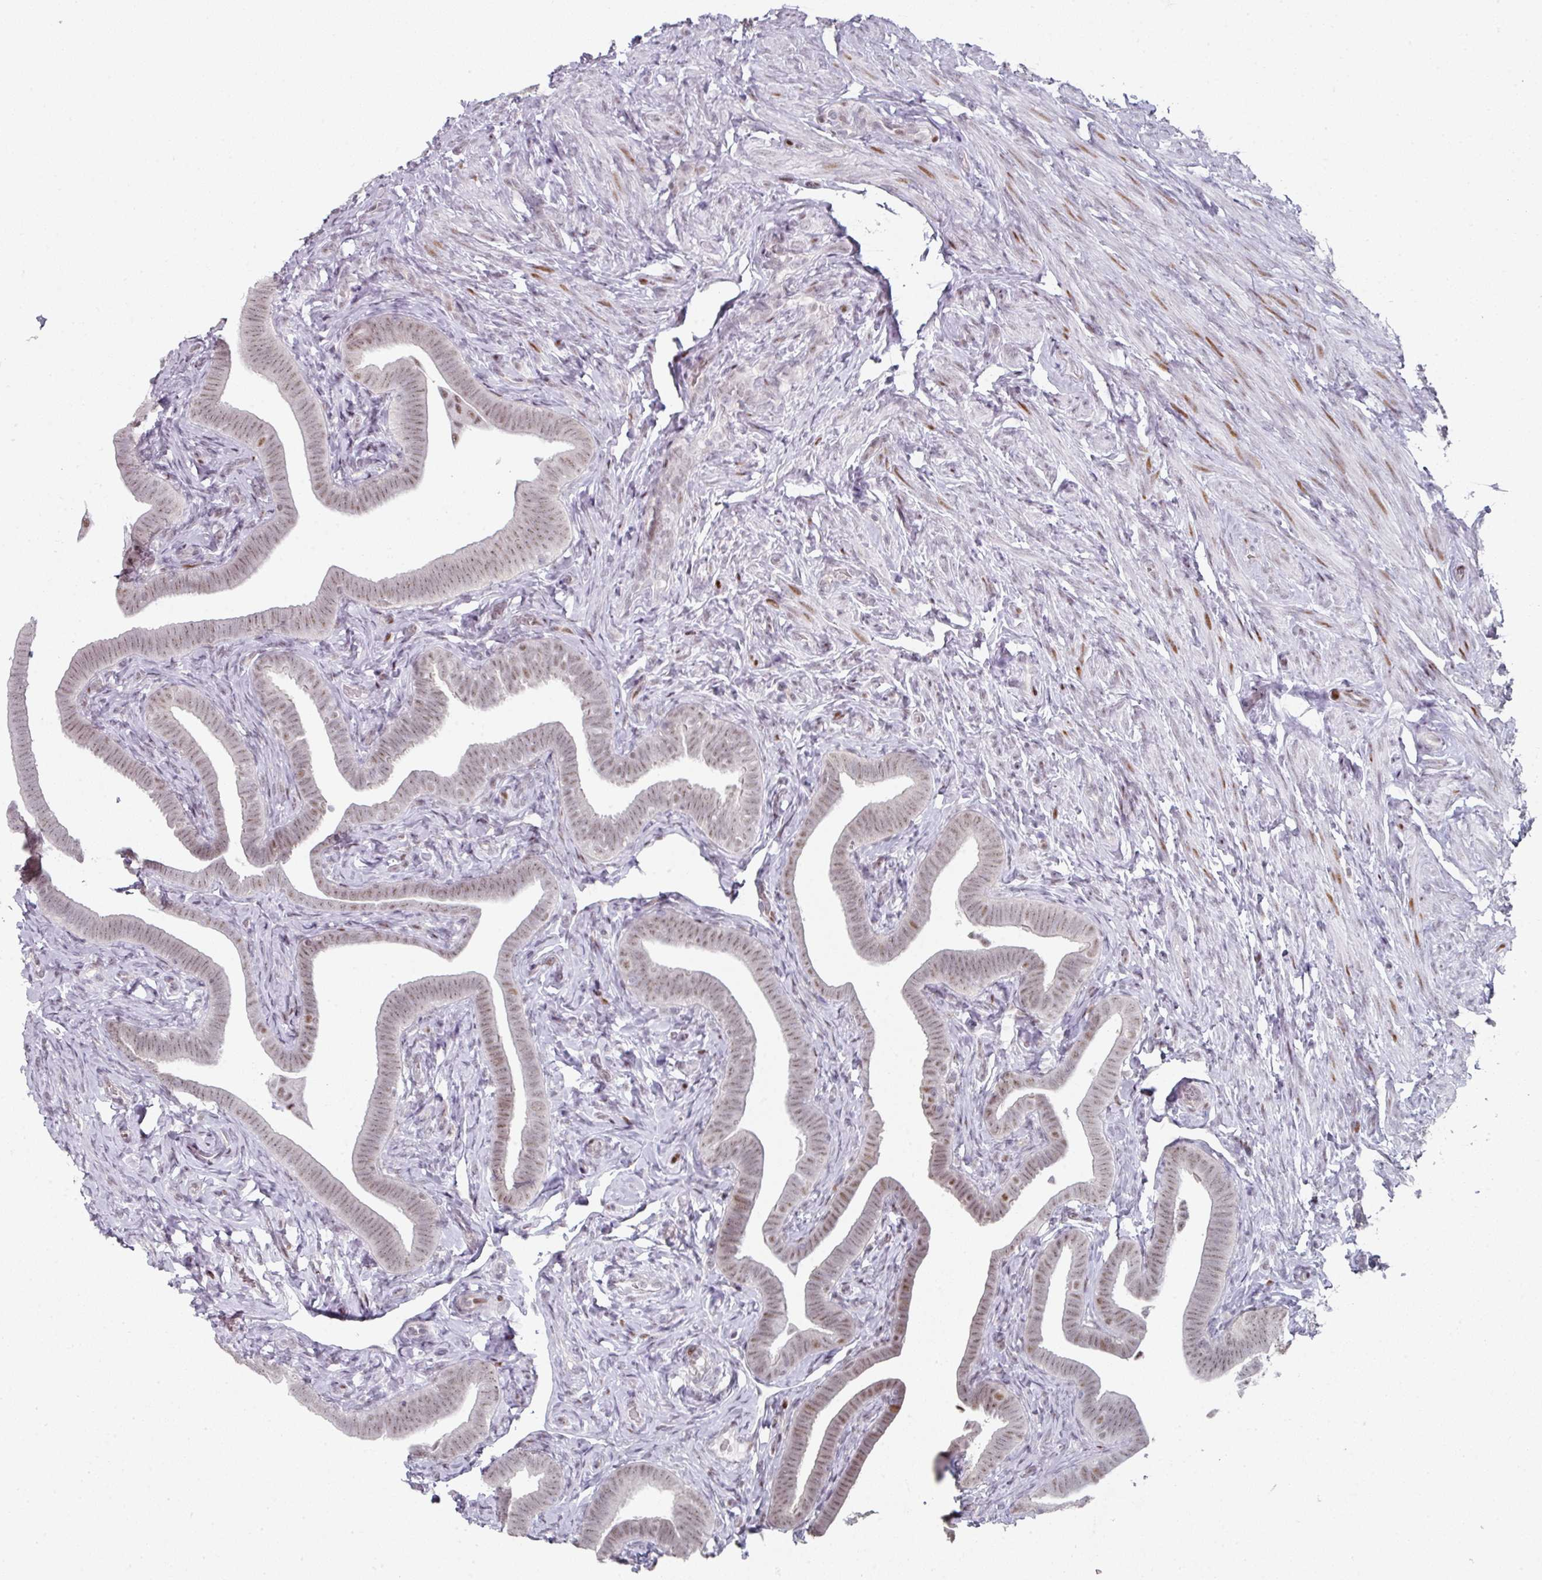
{"staining": {"intensity": "moderate", "quantity": ">75%", "location": "nuclear"}, "tissue": "fallopian tube", "cell_type": "Glandular cells", "image_type": "normal", "snomed": [{"axis": "morphology", "description": "Normal tissue, NOS"}, {"axis": "topography", "description": "Fallopian tube"}], "caption": "About >75% of glandular cells in normal human fallopian tube show moderate nuclear protein positivity as visualized by brown immunohistochemical staining.", "gene": "SF3B5", "patient": {"sex": "female", "age": 69}}